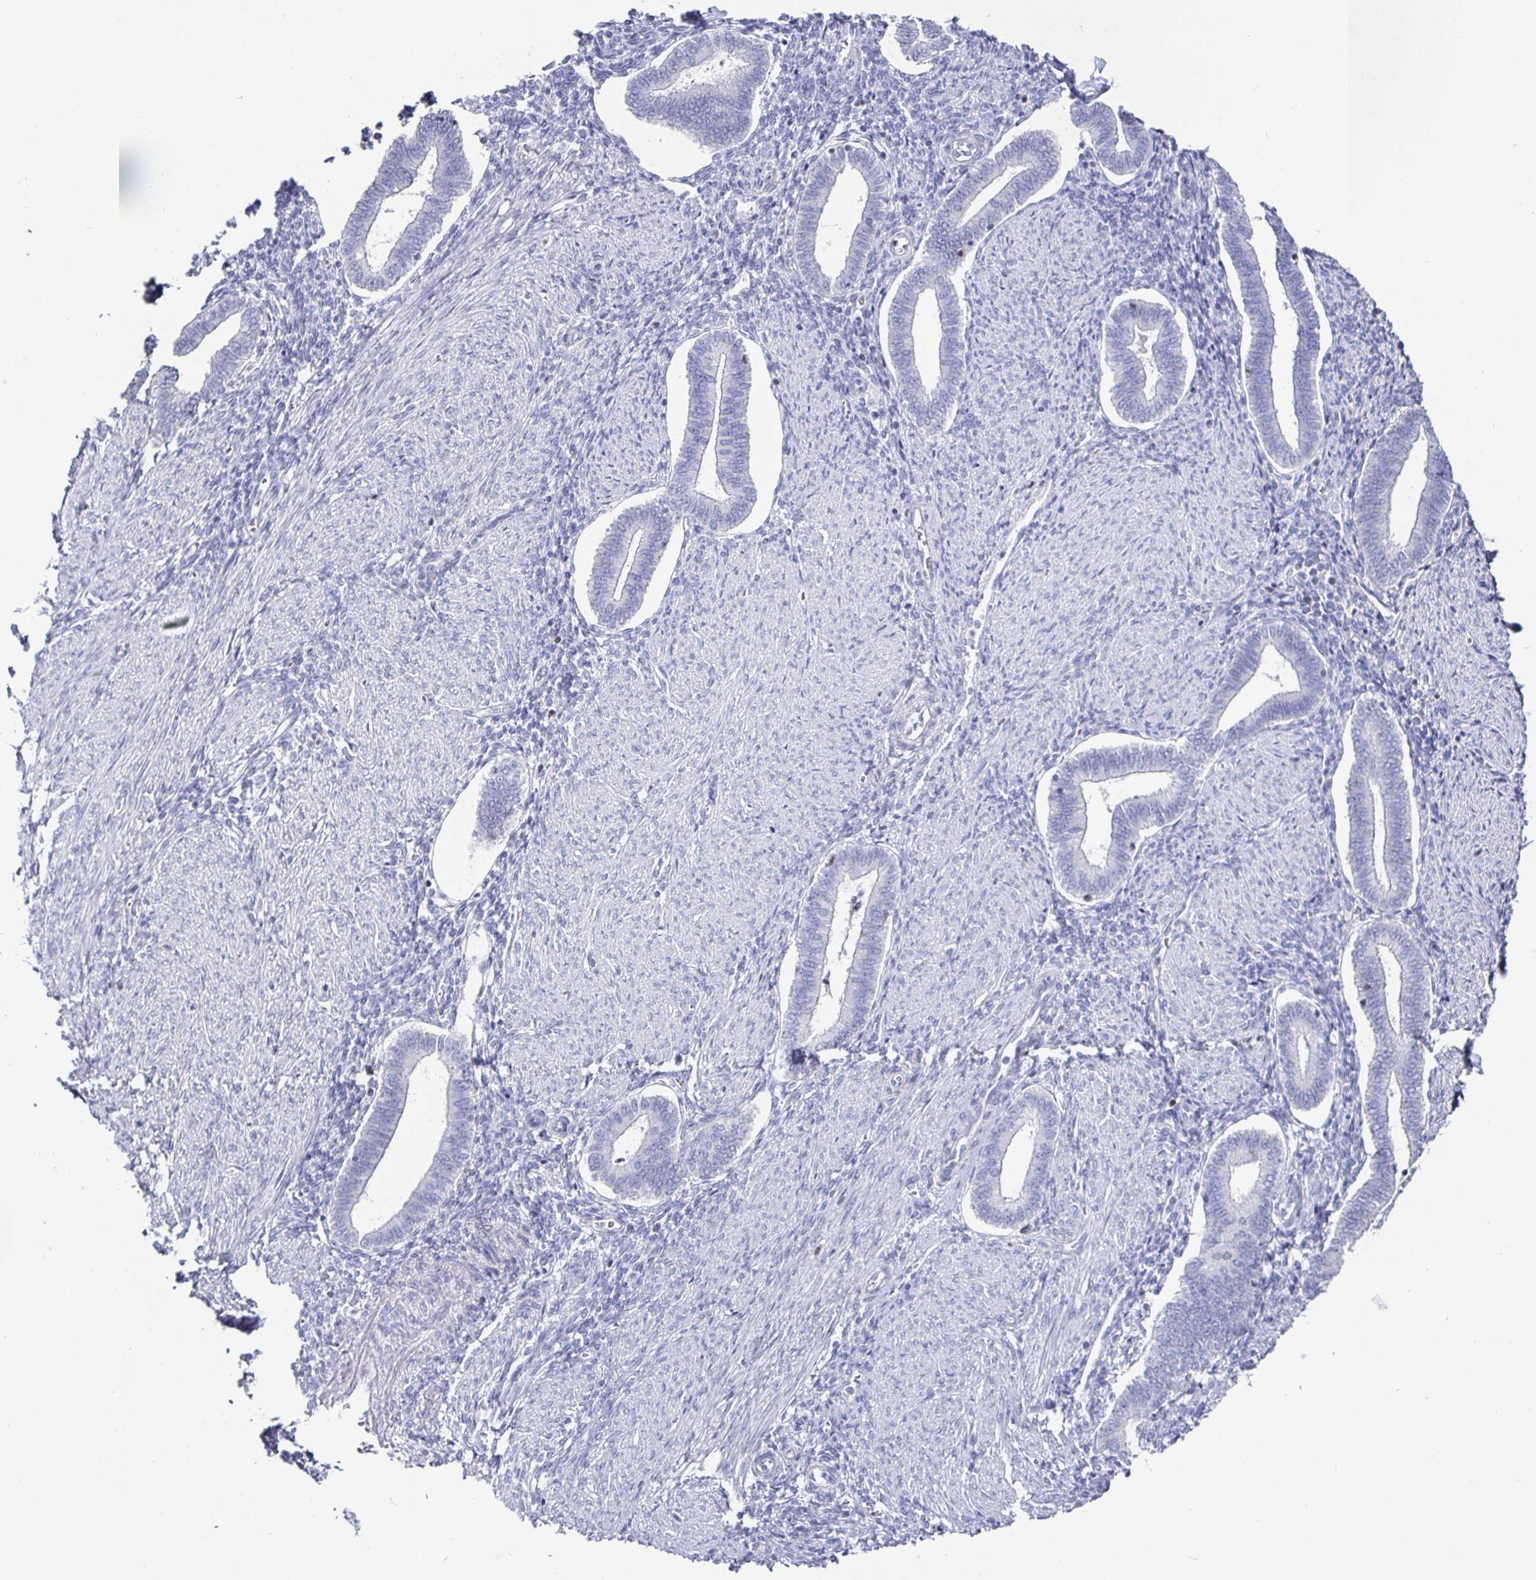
{"staining": {"intensity": "negative", "quantity": "none", "location": "none"}, "tissue": "endometrium", "cell_type": "Cells in endometrial stroma", "image_type": "normal", "snomed": [{"axis": "morphology", "description": "Normal tissue, NOS"}, {"axis": "topography", "description": "Endometrium"}], "caption": "An image of human endometrium is negative for staining in cells in endometrial stroma.", "gene": "RUNX2", "patient": {"sex": "female", "age": 42}}